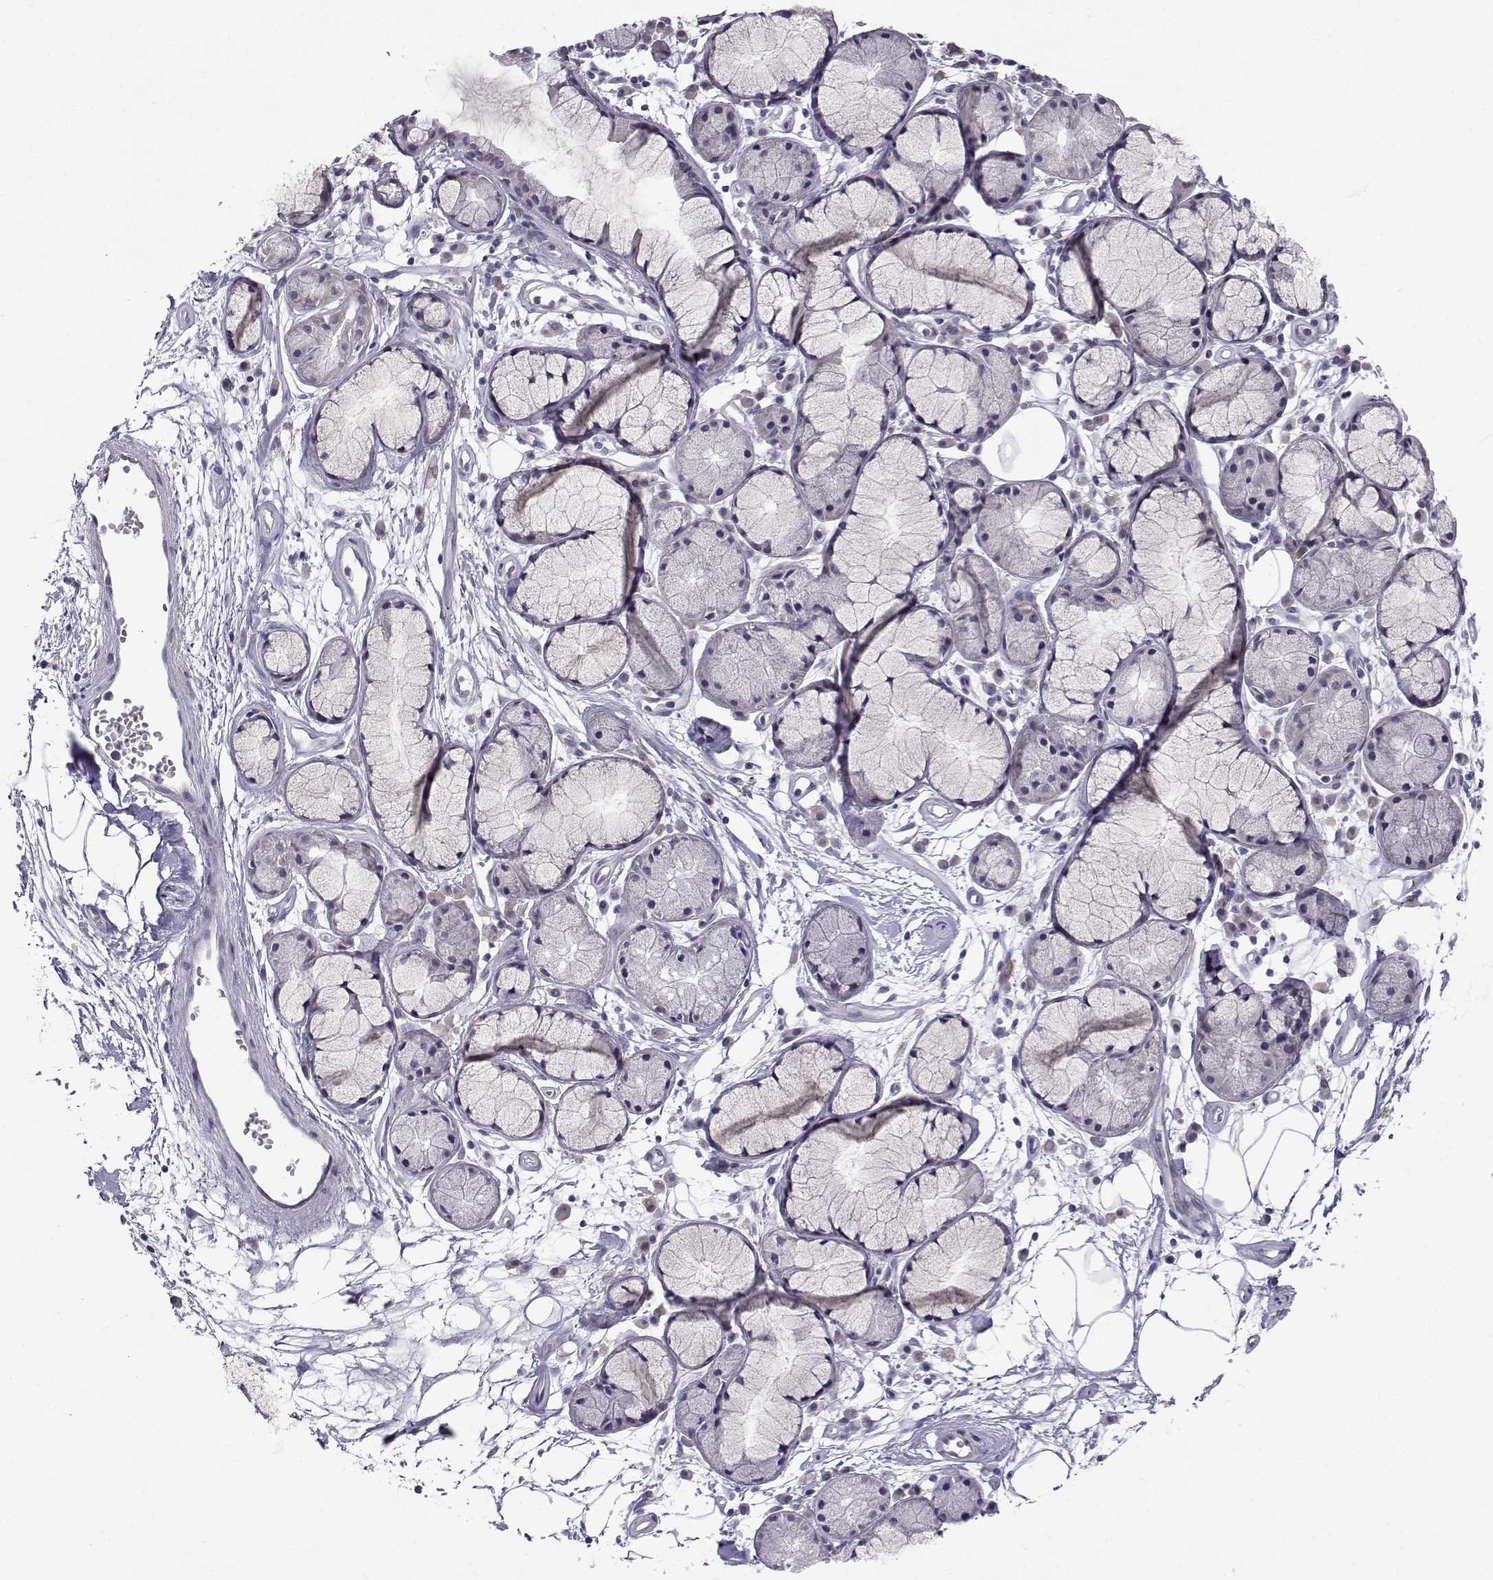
{"staining": {"intensity": "negative", "quantity": "none", "location": "none"}, "tissue": "adipose tissue", "cell_type": "Adipocytes", "image_type": "normal", "snomed": [{"axis": "morphology", "description": "Normal tissue, NOS"}, {"axis": "morphology", "description": "Squamous cell carcinoma, NOS"}, {"axis": "topography", "description": "Cartilage tissue"}, {"axis": "topography", "description": "Lung"}], "caption": "Histopathology image shows no significant protein expression in adipocytes of normal adipose tissue.", "gene": "SLC6A3", "patient": {"sex": "male", "age": 66}}